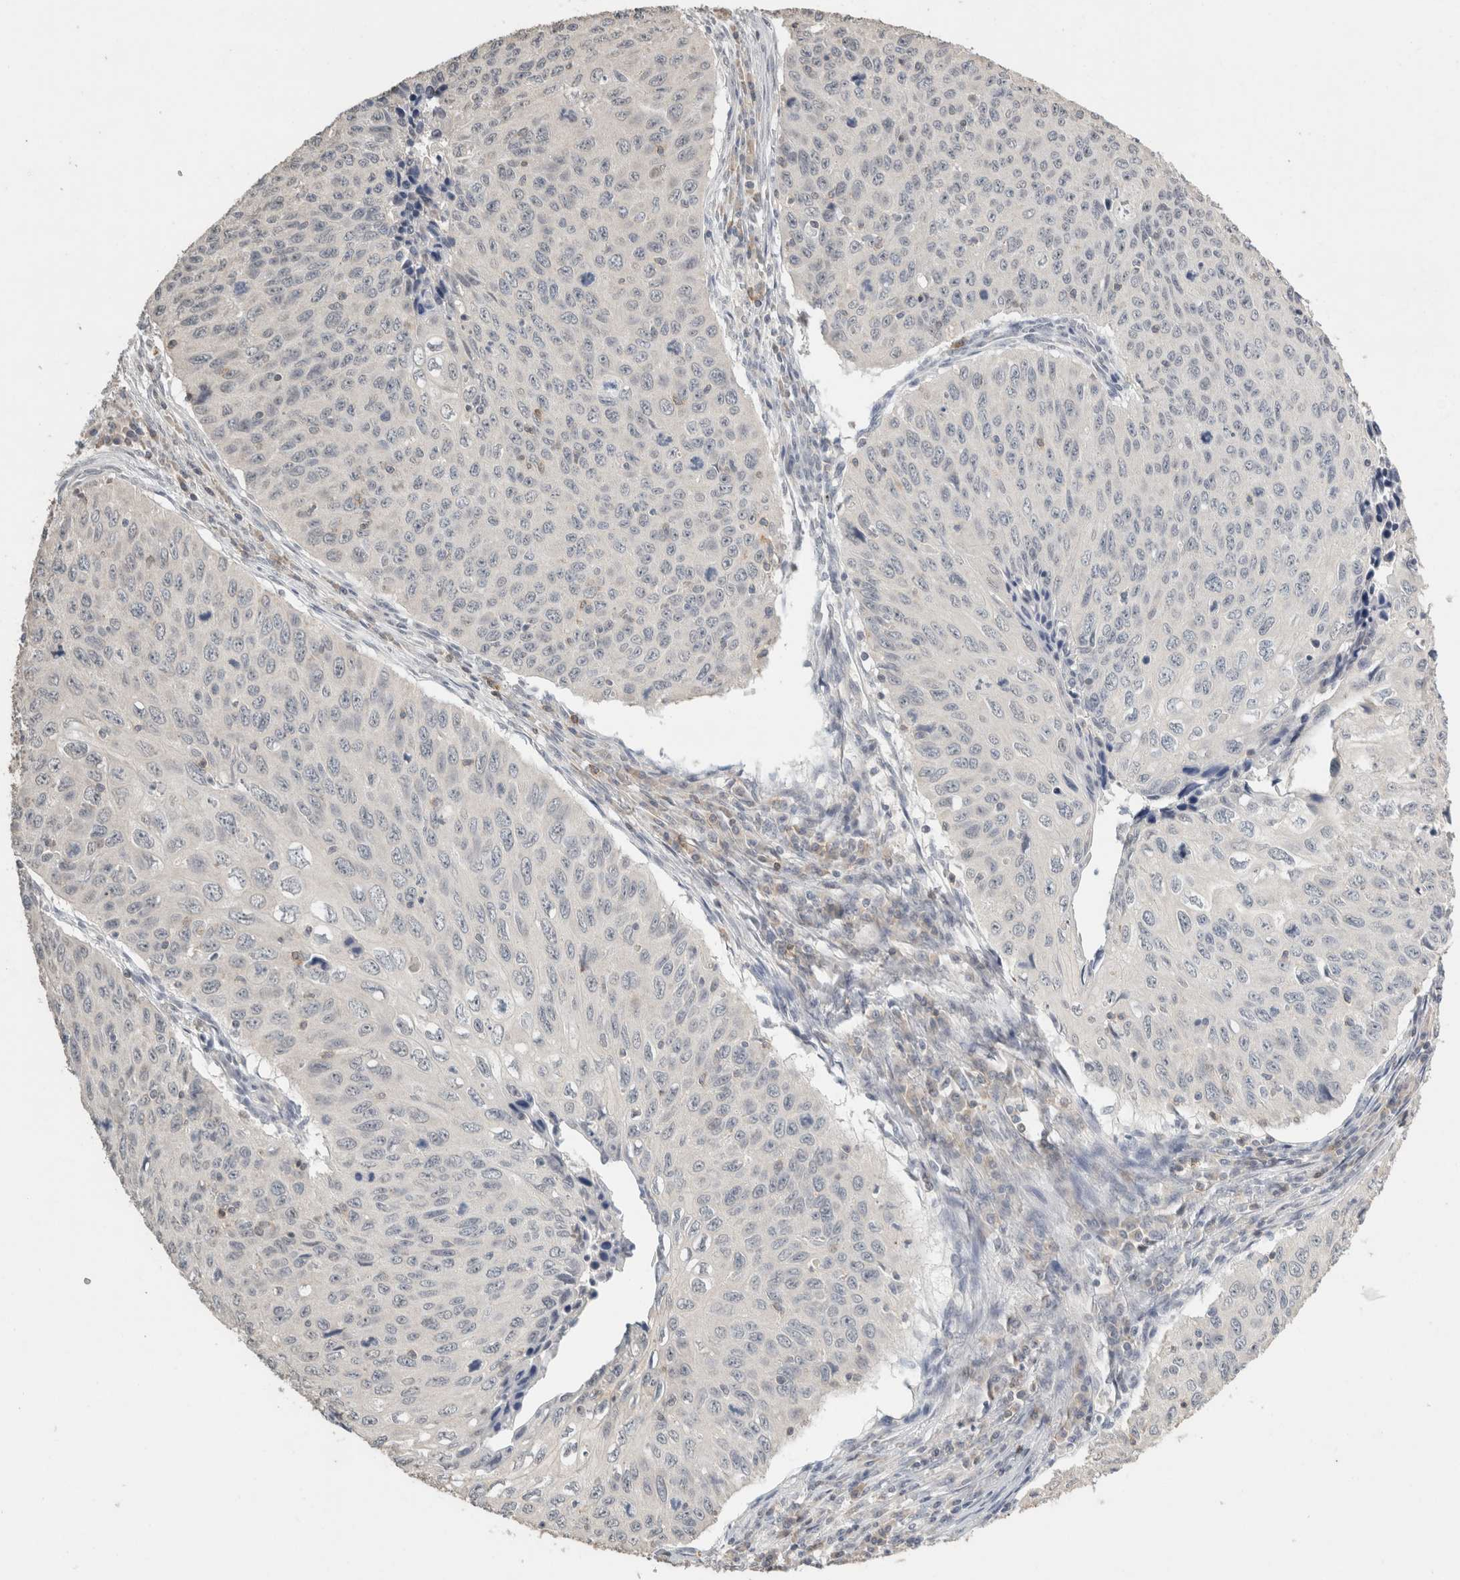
{"staining": {"intensity": "negative", "quantity": "none", "location": "none"}, "tissue": "cervical cancer", "cell_type": "Tumor cells", "image_type": "cancer", "snomed": [{"axis": "morphology", "description": "Squamous cell carcinoma, NOS"}, {"axis": "topography", "description": "Cervix"}], "caption": "A high-resolution micrograph shows immunohistochemistry (IHC) staining of cervical squamous cell carcinoma, which demonstrates no significant positivity in tumor cells. (Immunohistochemistry (ihc), brightfield microscopy, high magnification).", "gene": "TRAT1", "patient": {"sex": "female", "age": 53}}